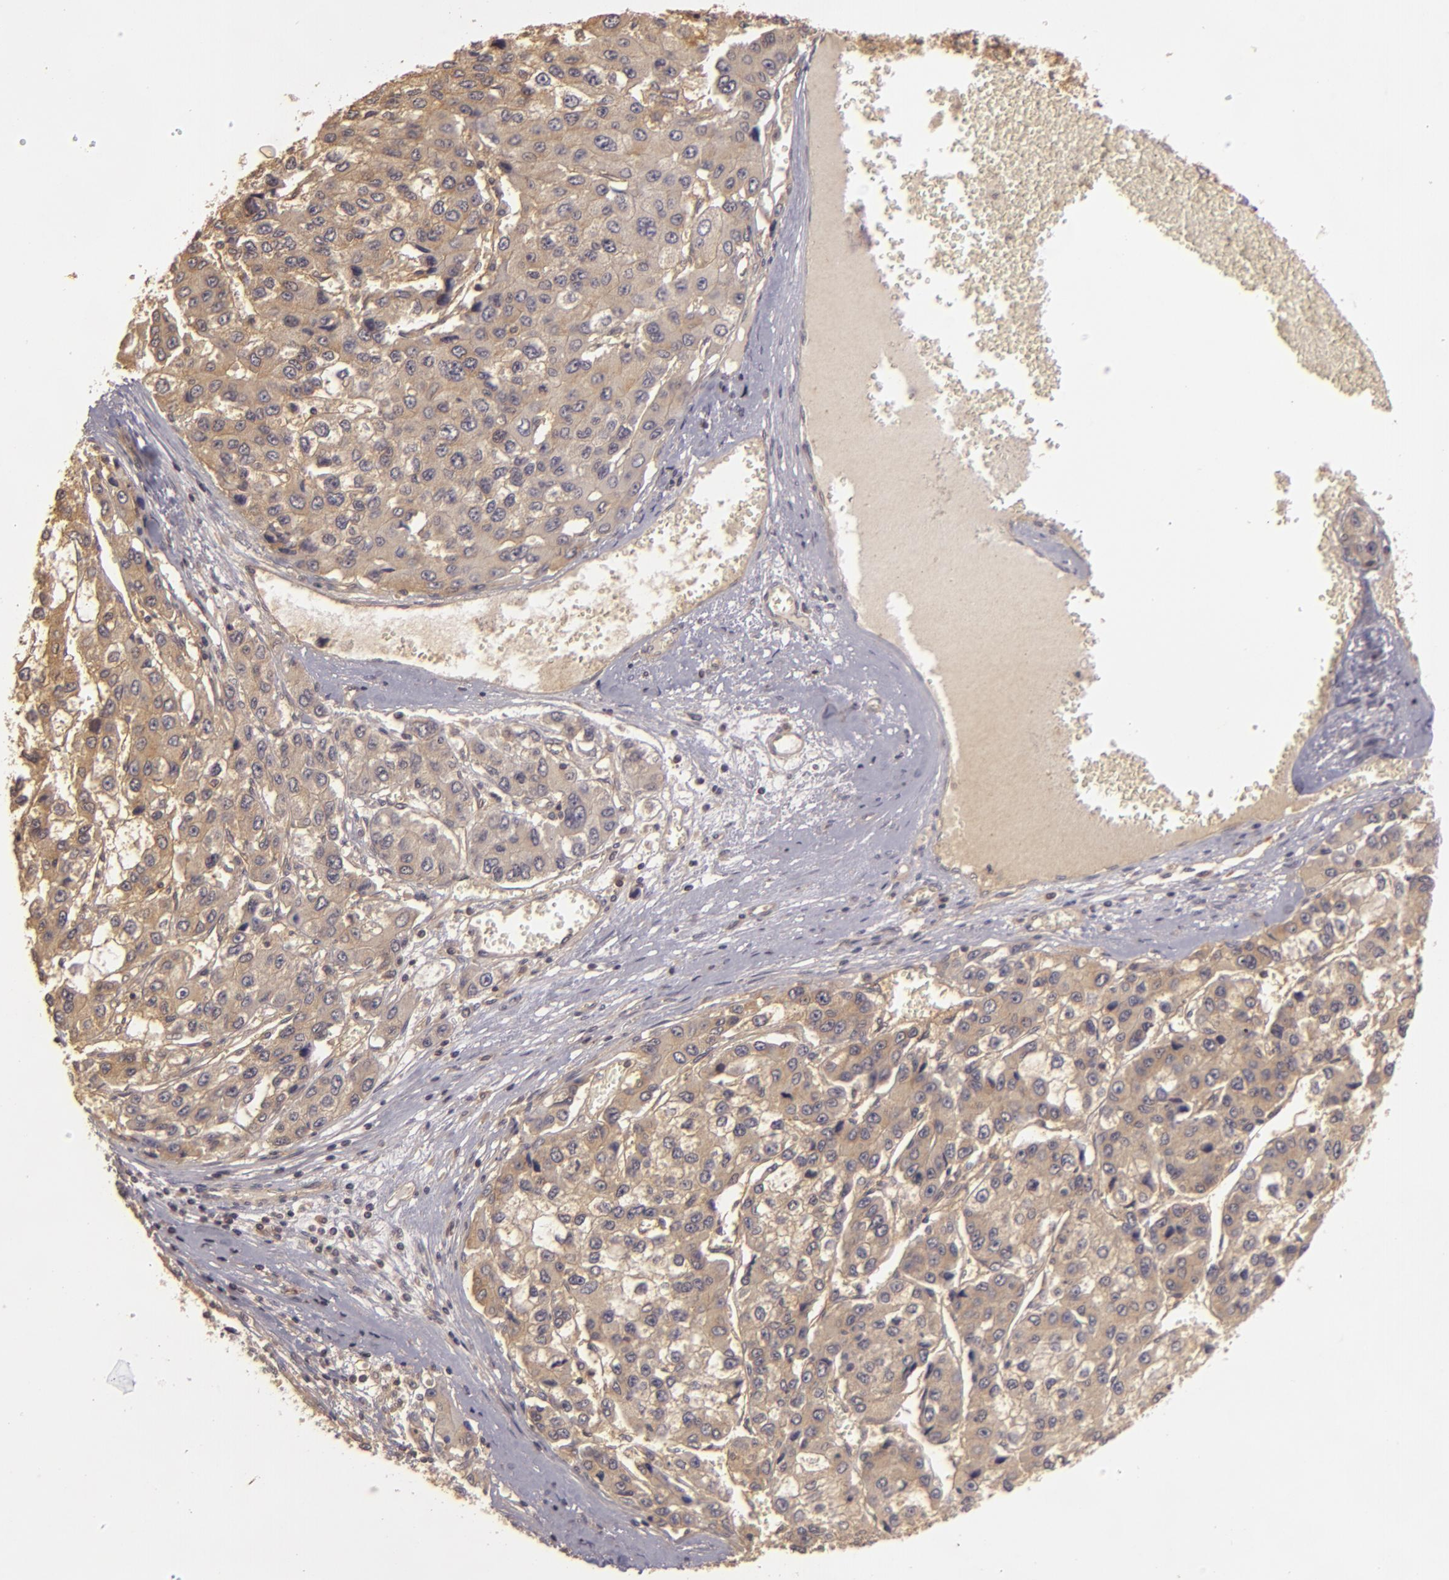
{"staining": {"intensity": "weak", "quantity": ">75%", "location": "cytoplasmic/membranous"}, "tissue": "liver cancer", "cell_type": "Tumor cells", "image_type": "cancer", "snomed": [{"axis": "morphology", "description": "Carcinoma, Hepatocellular, NOS"}, {"axis": "topography", "description": "Liver"}], "caption": "This micrograph shows hepatocellular carcinoma (liver) stained with immunohistochemistry to label a protein in brown. The cytoplasmic/membranous of tumor cells show weak positivity for the protein. Nuclei are counter-stained blue.", "gene": "HRAS", "patient": {"sex": "female", "age": 66}}